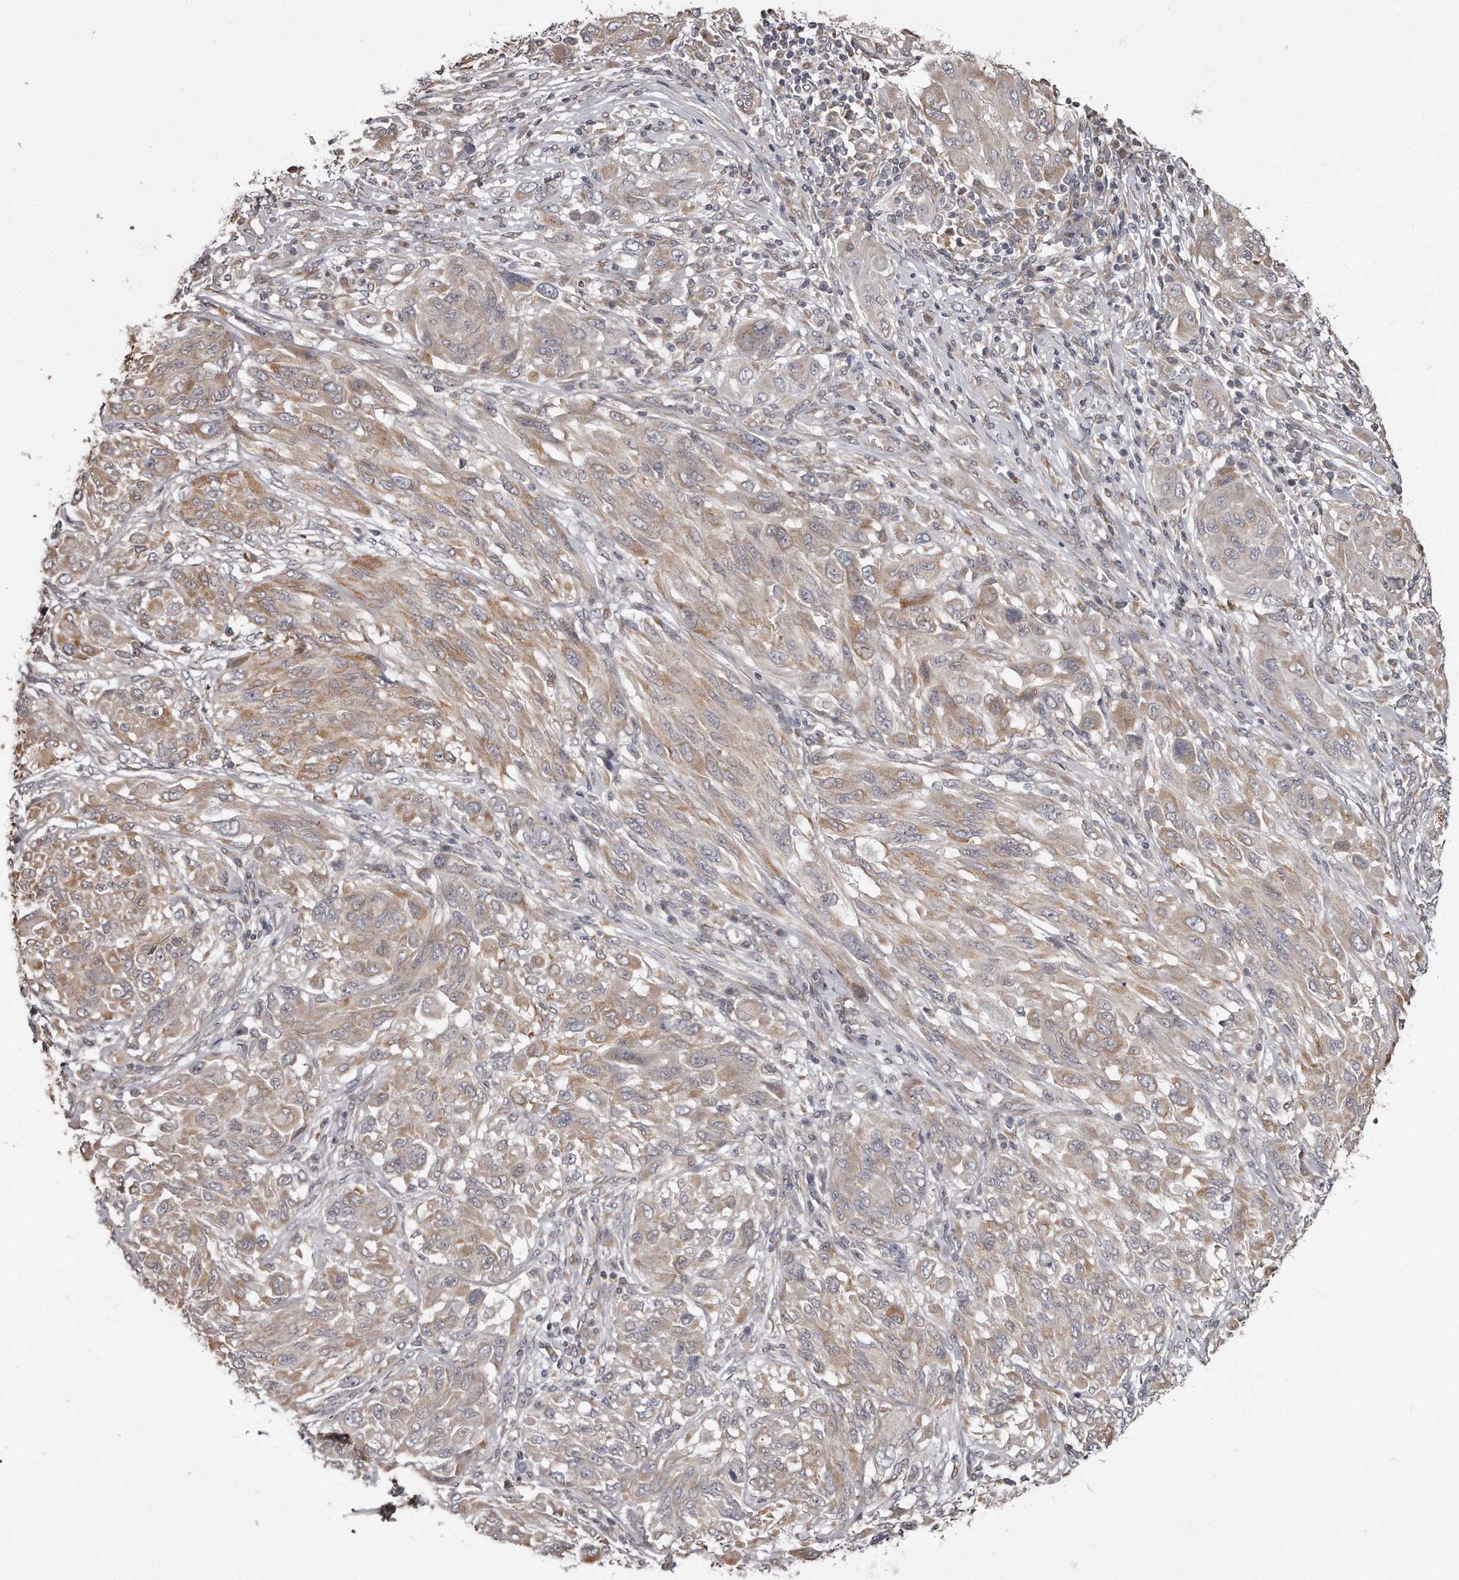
{"staining": {"intensity": "weak", "quantity": ">75%", "location": "cytoplasmic/membranous"}, "tissue": "melanoma", "cell_type": "Tumor cells", "image_type": "cancer", "snomed": [{"axis": "morphology", "description": "Malignant melanoma, NOS"}, {"axis": "topography", "description": "Skin"}], "caption": "IHC histopathology image of neoplastic tissue: melanoma stained using immunohistochemistry (IHC) reveals low levels of weak protein expression localized specifically in the cytoplasmic/membranous of tumor cells, appearing as a cytoplasmic/membranous brown color.", "gene": "TRAPPC14", "patient": {"sex": "female", "age": 91}}